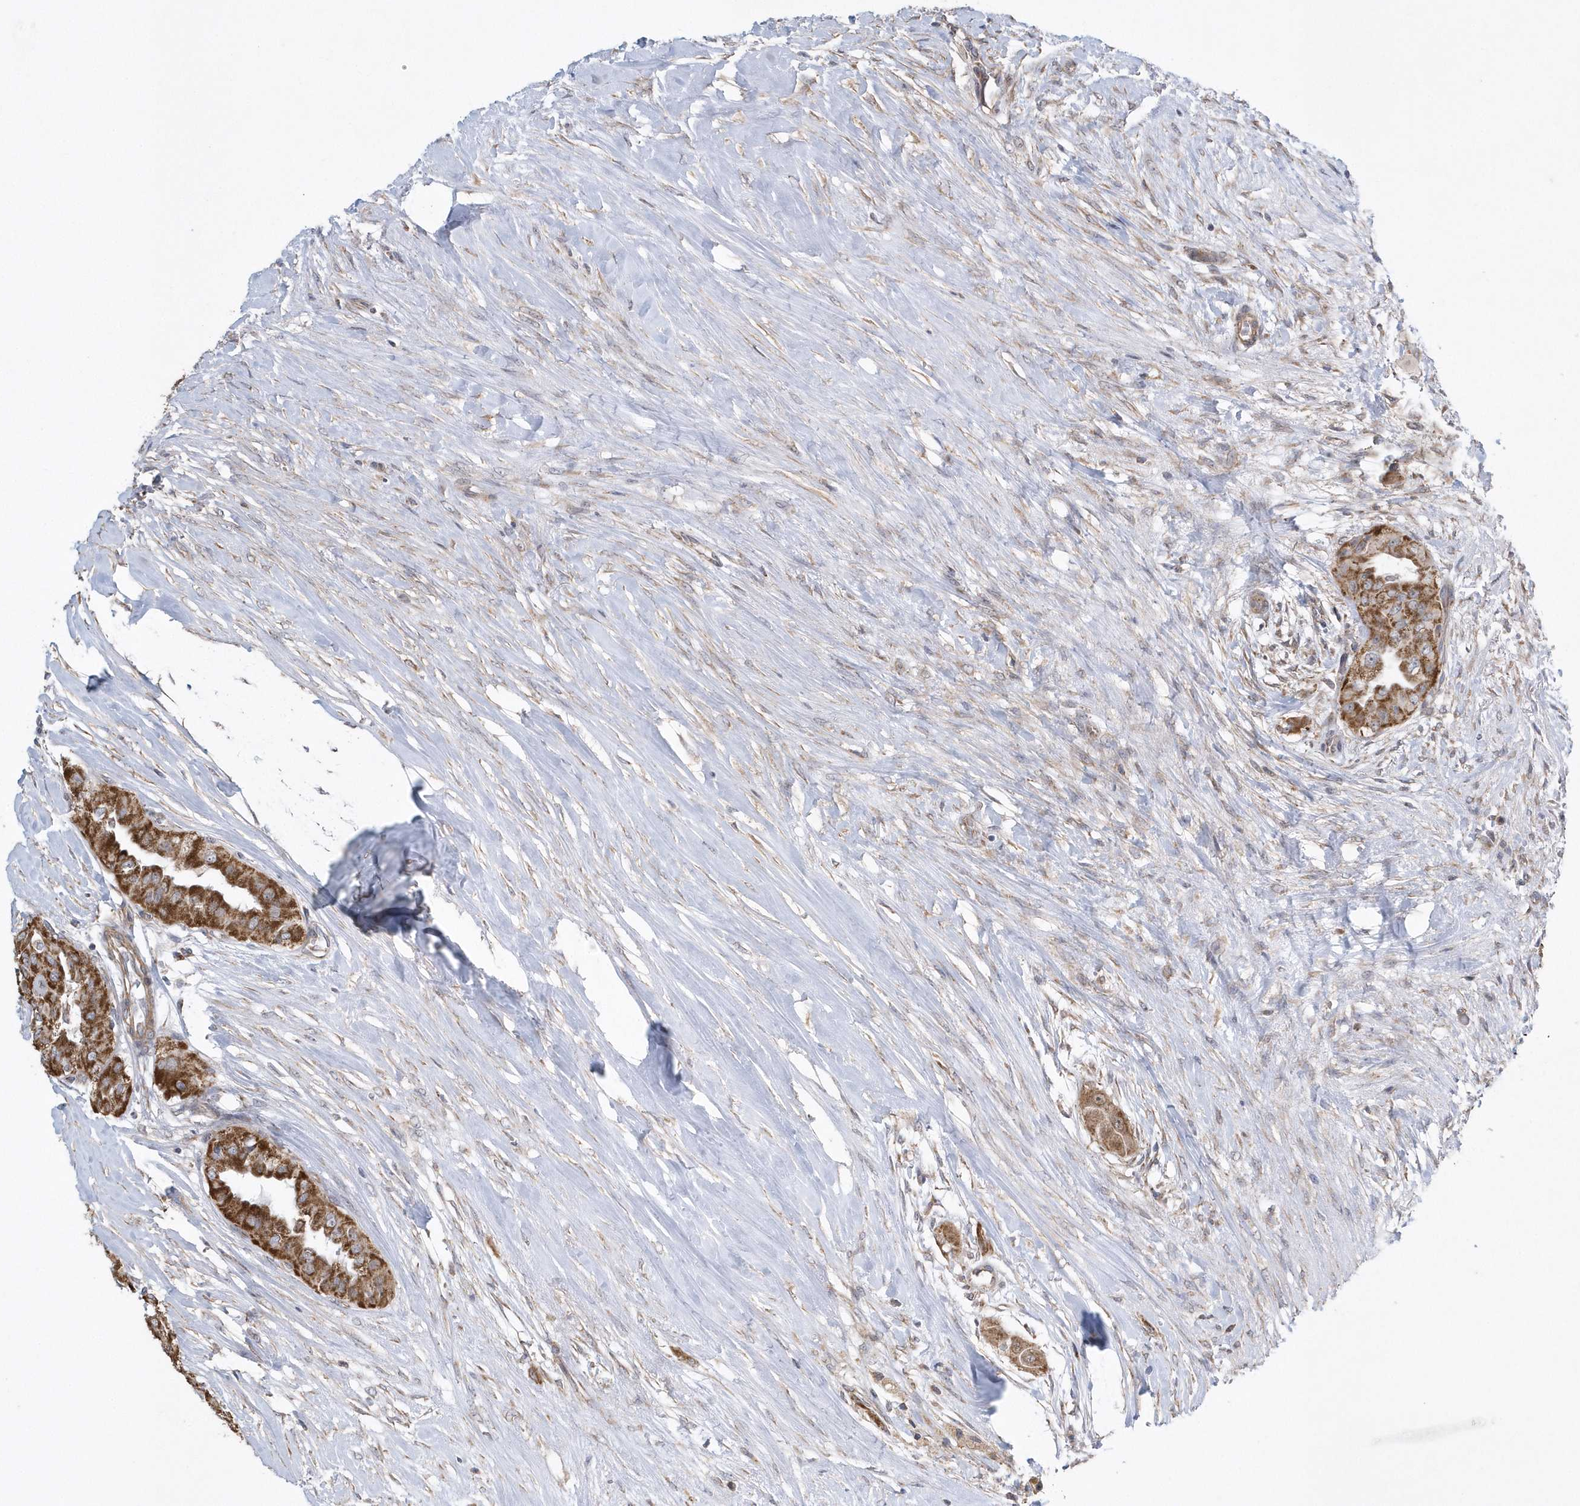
{"staining": {"intensity": "strong", "quantity": ">75%", "location": "cytoplasmic/membranous"}, "tissue": "thyroid cancer", "cell_type": "Tumor cells", "image_type": "cancer", "snomed": [{"axis": "morphology", "description": "Papillary adenocarcinoma, NOS"}, {"axis": "topography", "description": "Thyroid gland"}], "caption": "Tumor cells demonstrate high levels of strong cytoplasmic/membranous positivity in approximately >75% of cells in thyroid cancer.", "gene": "SLX9", "patient": {"sex": "female", "age": 59}}